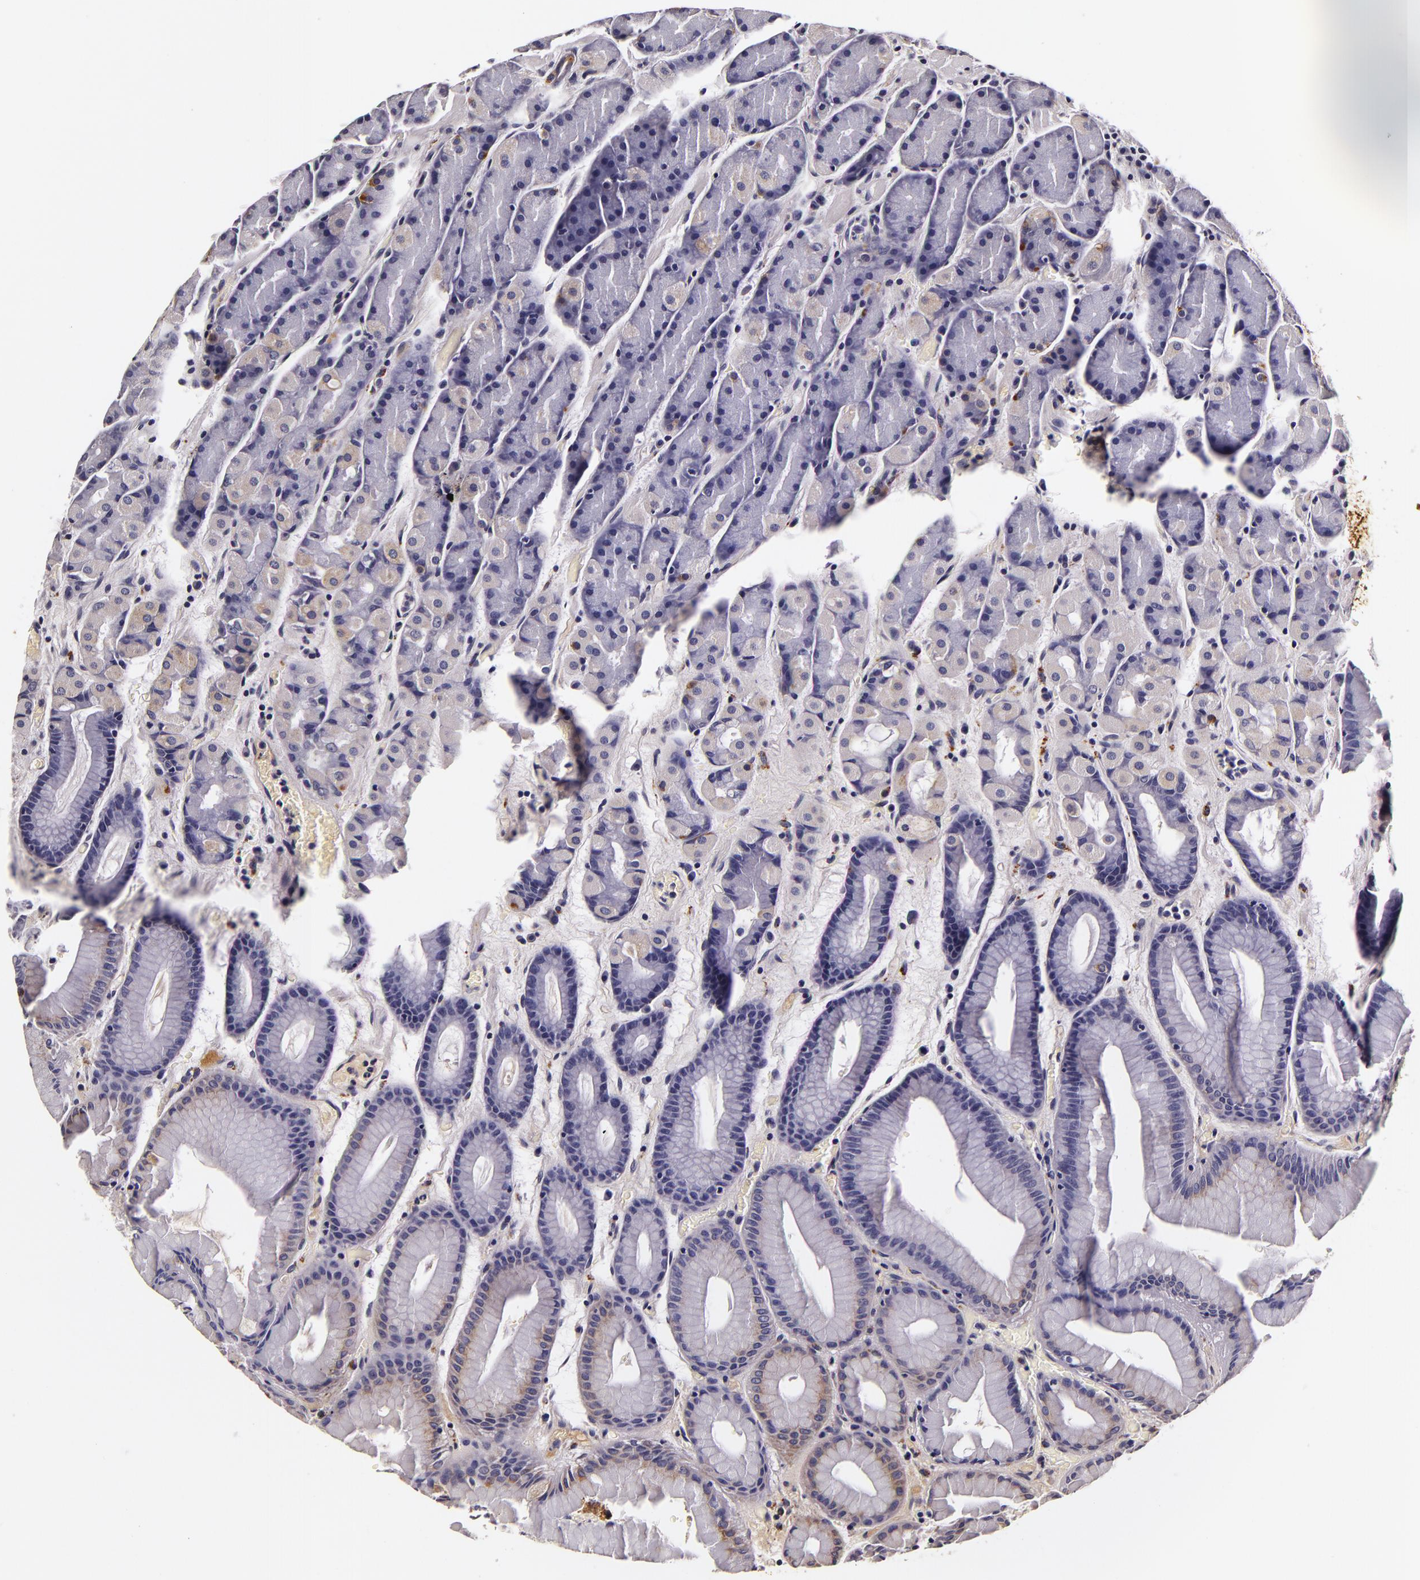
{"staining": {"intensity": "negative", "quantity": "none", "location": "none"}, "tissue": "stomach", "cell_type": "Glandular cells", "image_type": "normal", "snomed": [{"axis": "morphology", "description": "Normal tissue, NOS"}, {"axis": "topography", "description": "Stomach, upper"}], "caption": "The photomicrograph reveals no significant positivity in glandular cells of stomach.", "gene": "LGALS3BP", "patient": {"sex": "male", "age": 72}}